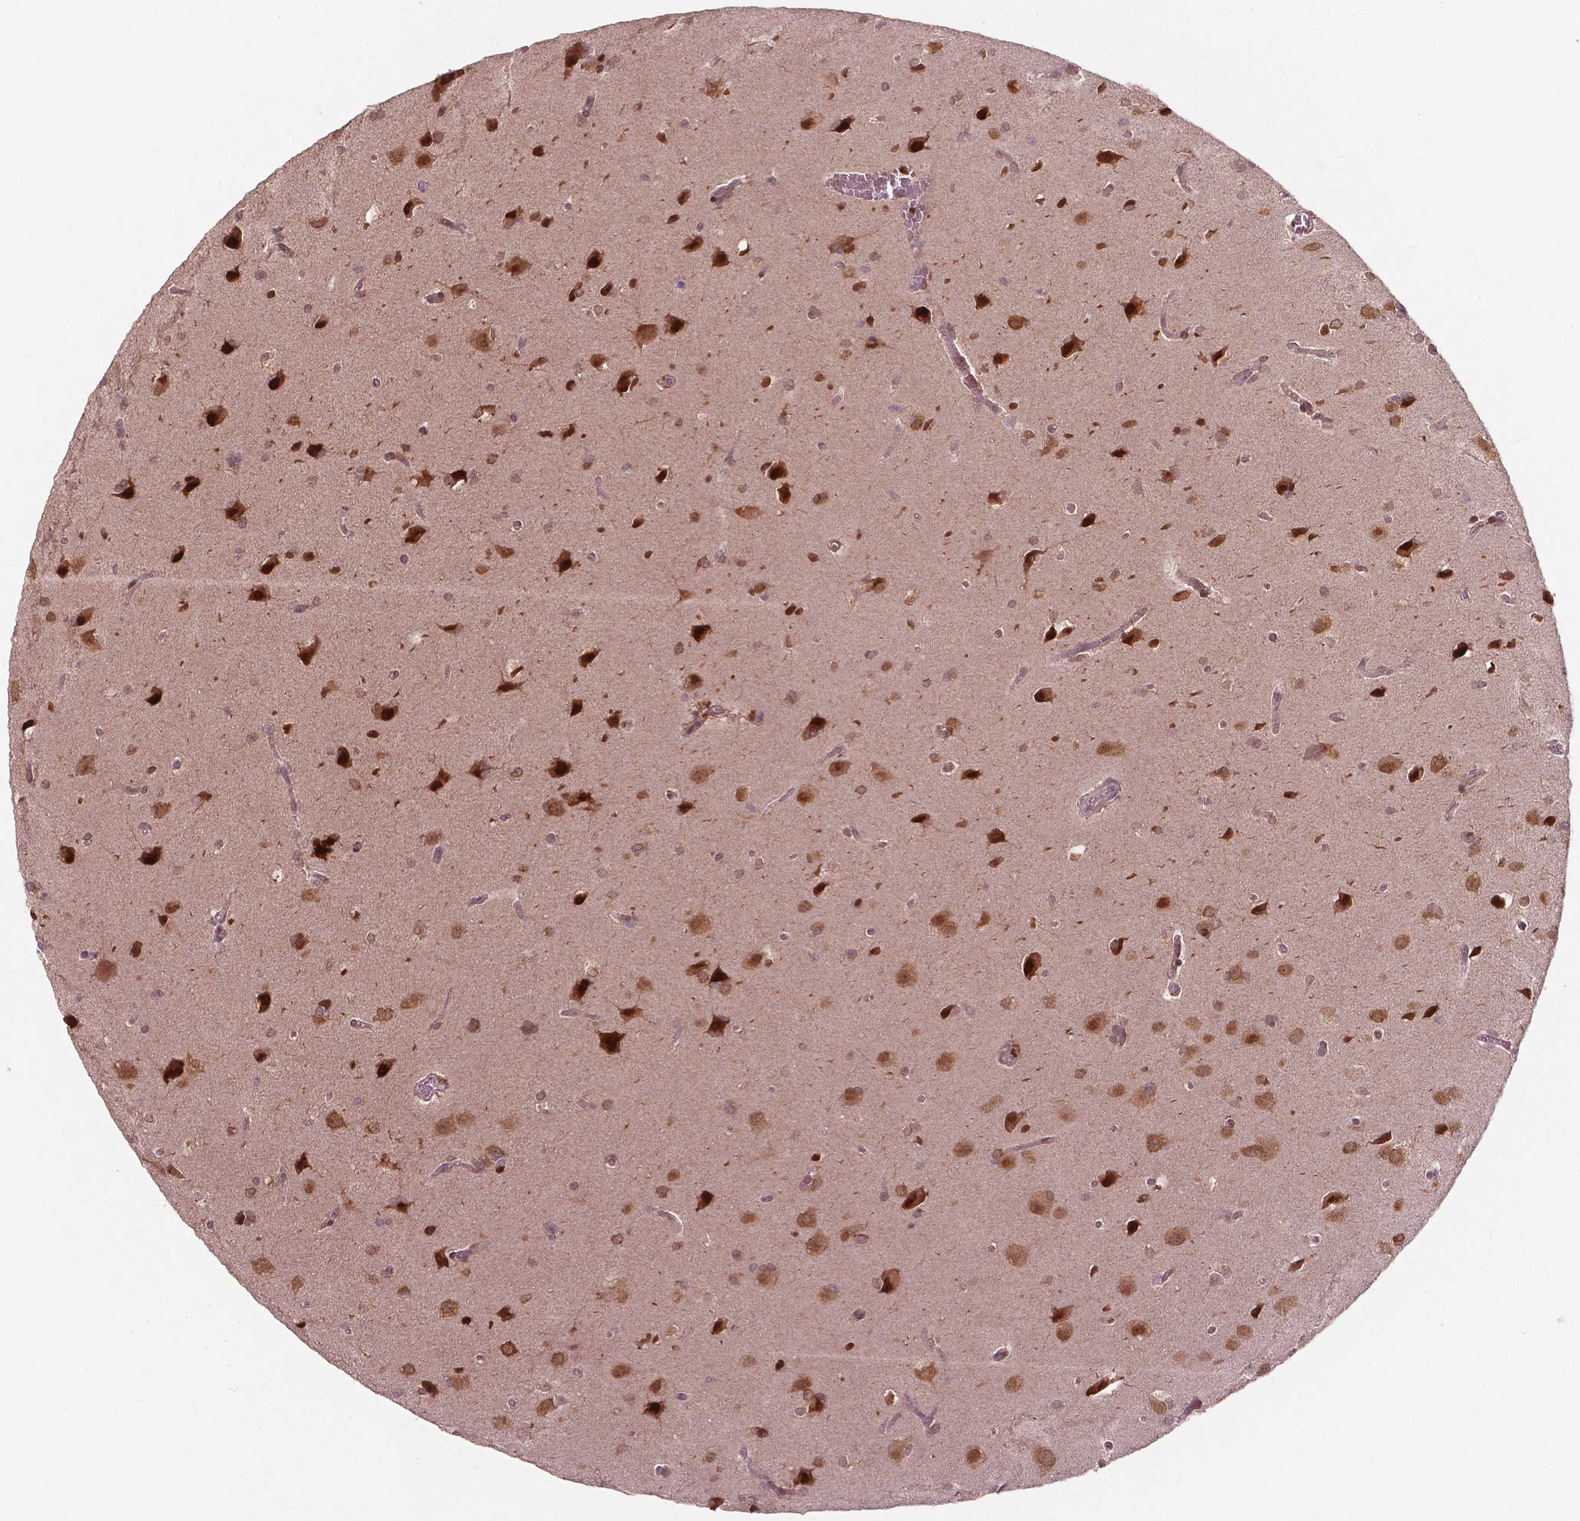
{"staining": {"intensity": "moderate", "quantity": ">75%", "location": "cytoplasmic/membranous,nuclear"}, "tissue": "glioma", "cell_type": "Tumor cells", "image_type": "cancer", "snomed": [{"axis": "morphology", "description": "Glioma, malignant, Low grade"}, {"axis": "topography", "description": "Brain"}], "caption": "This image reveals IHC staining of glioma, with medium moderate cytoplasmic/membranous and nuclear staining in approximately >75% of tumor cells.", "gene": "NFAT5", "patient": {"sex": "male", "age": 58}}